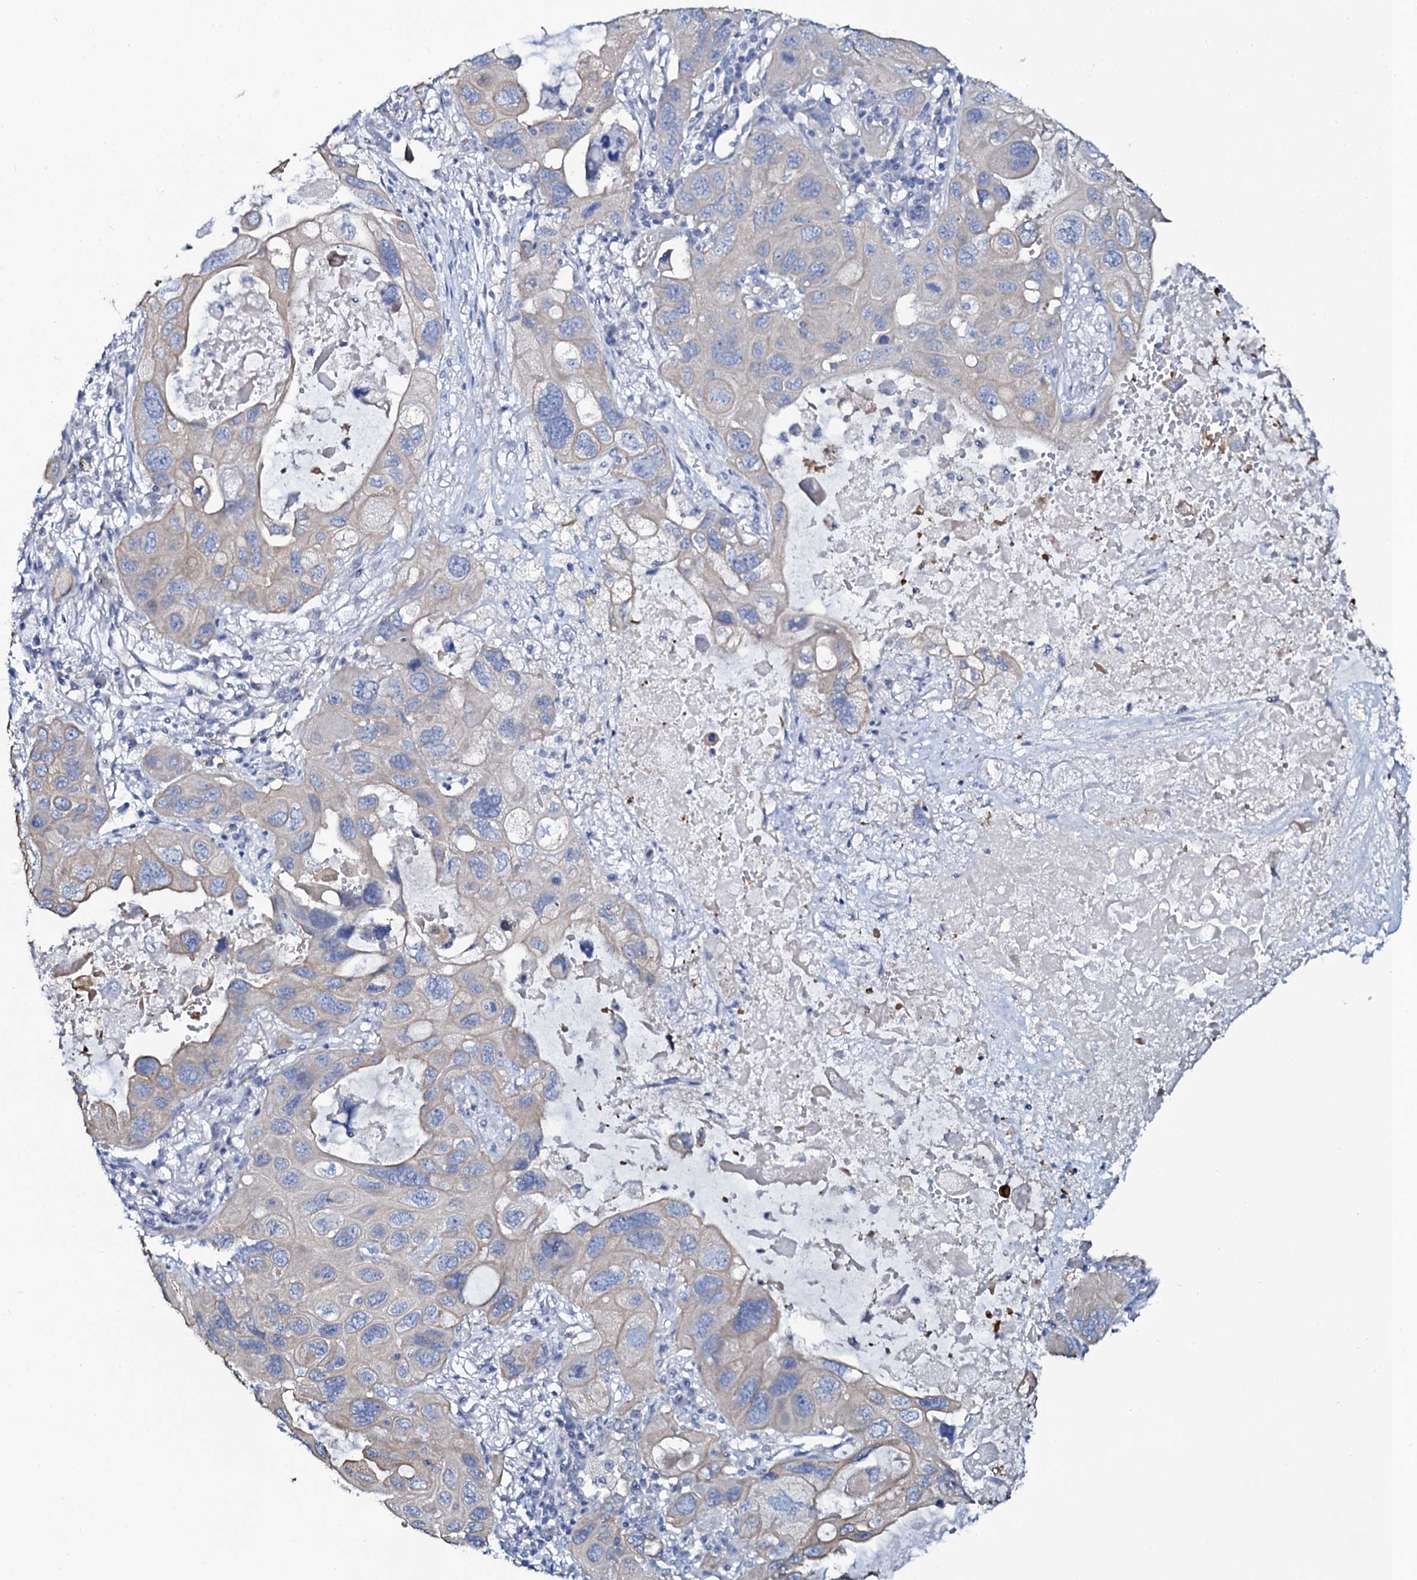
{"staining": {"intensity": "negative", "quantity": "none", "location": "none"}, "tissue": "lung cancer", "cell_type": "Tumor cells", "image_type": "cancer", "snomed": [{"axis": "morphology", "description": "Squamous cell carcinoma, NOS"}, {"axis": "topography", "description": "Lung"}], "caption": "There is no significant expression in tumor cells of lung squamous cell carcinoma. The staining was performed using DAB to visualize the protein expression in brown, while the nuclei were stained in blue with hematoxylin (Magnification: 20x).", "gene": "C10orf88", "patient": {"sex": "female", "age": 73}}